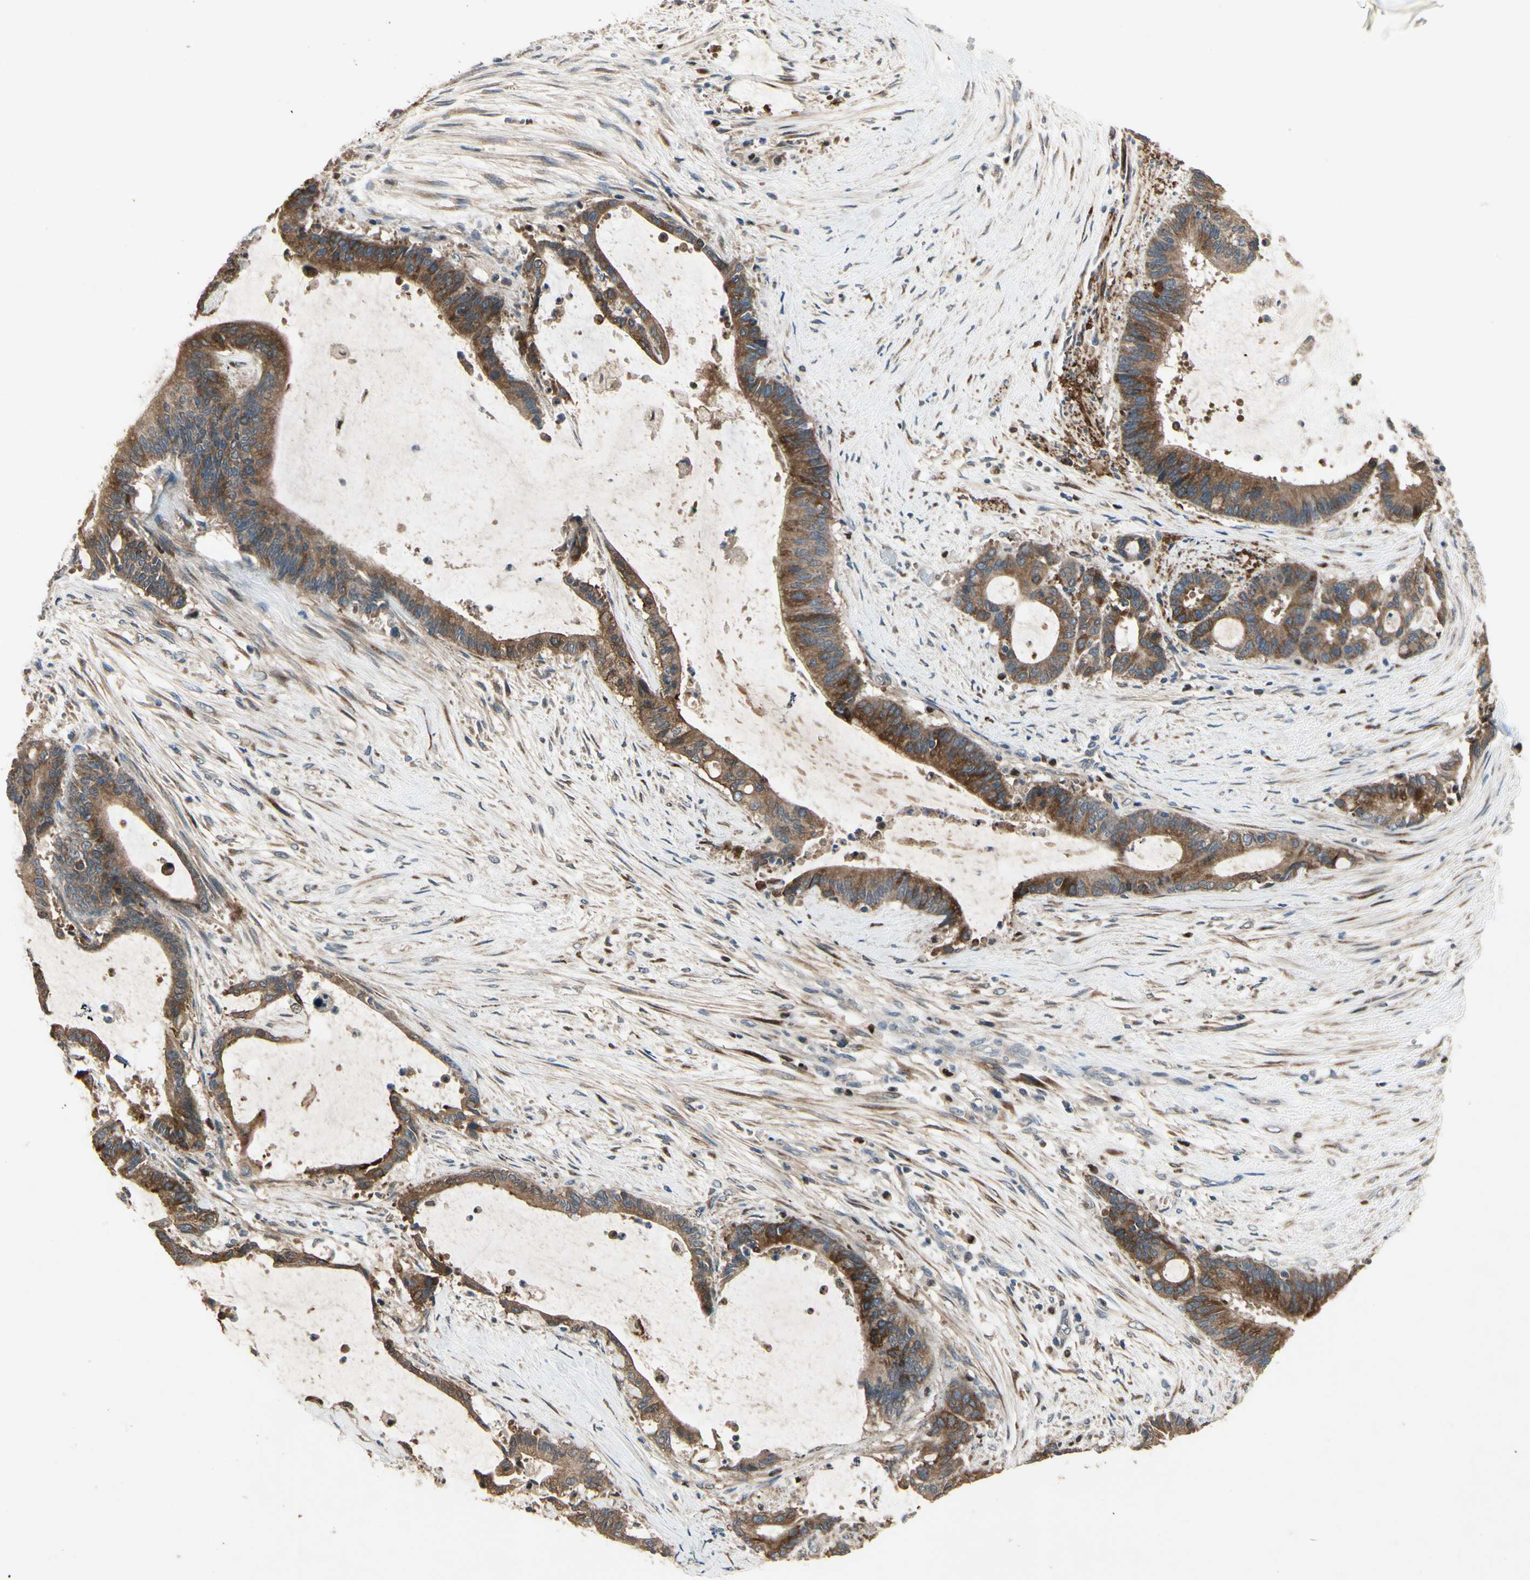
{"staining": {"intensity": "strong", "quantity": ">75%", "location": "cytoplasmic/membranous"}, "tissue": "liver cancer", "cell_type": "Tumor cells", "image_type": "cancer", "snomed": [{"axis": "morphology", "description": "Cholangiocarcinoma"}, {"axis": "topography", "description": "Liver"}], "caption": "An IHC image of tumor tissue is shown. Protein staining in brown labels strong cytoplasmic/membranous positivity in cholangiocarcinoma (liver) within tumor cells.", "gene": "CGREF1", "patient": {"sex": "female", "age": 73}}